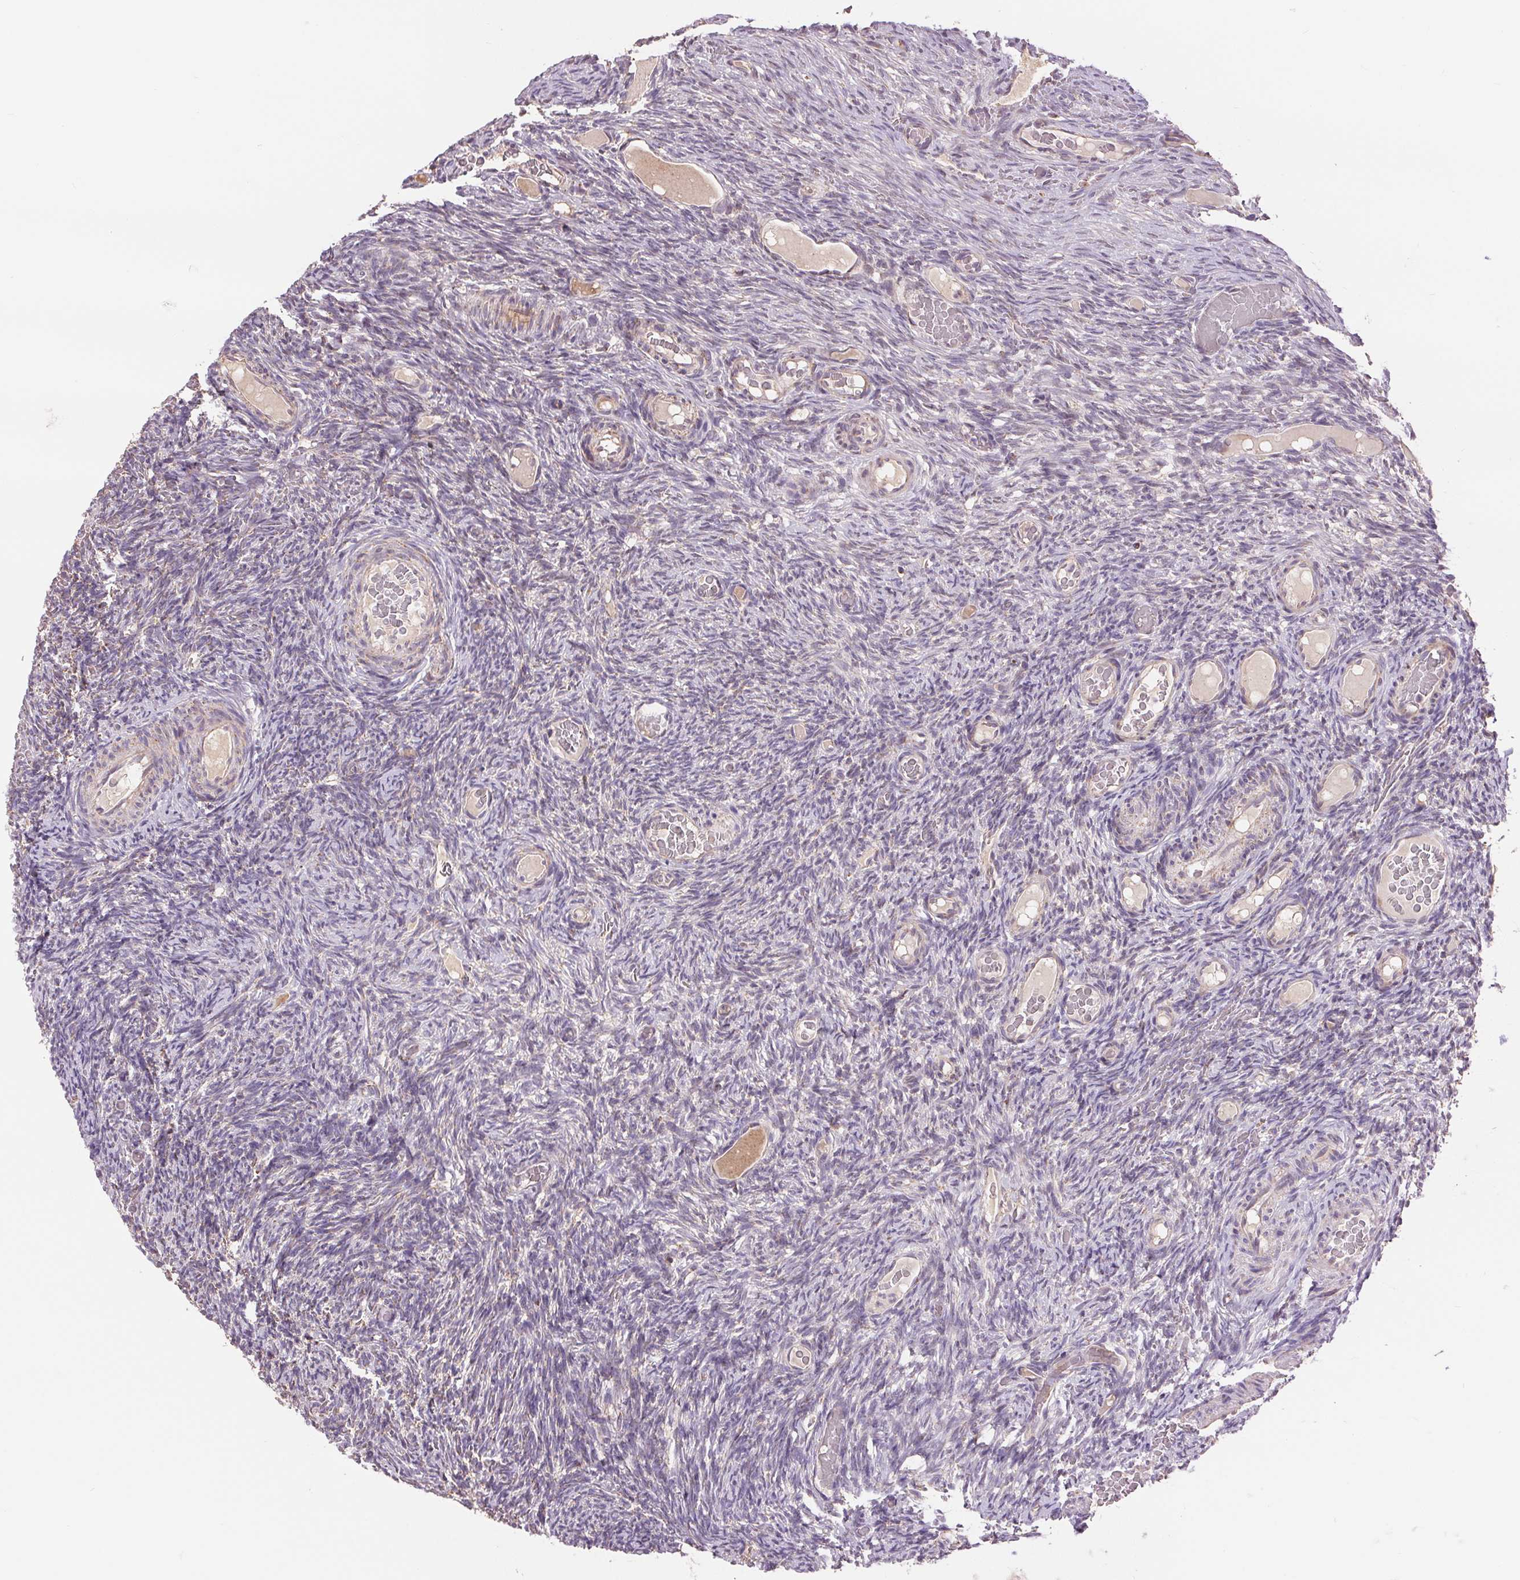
{"staining": {"intensity": "weak", "quantity": ">75%", "location": "cytoplasmic/membranous"}, "tissue": "ovary", "cell_type": "Follicle cells", "image_type": "normal", "snomed": [{"axis": "morphology", "description": "Normal tissue, NOS"}, {"axis": "topography", "description": "Ovary"}], "caption": "Ovary was stained to show a protein in brown. There is low levels of weak cytoplasmic/membranous staining in approximately >75% of follicle cells. Using DAB (brown) and hematoxylin (blue) stains, captured at high magnification using brightfield microscopy.", "gene": "DGUOK", "patient": {"sex": "female", "age": 34}}